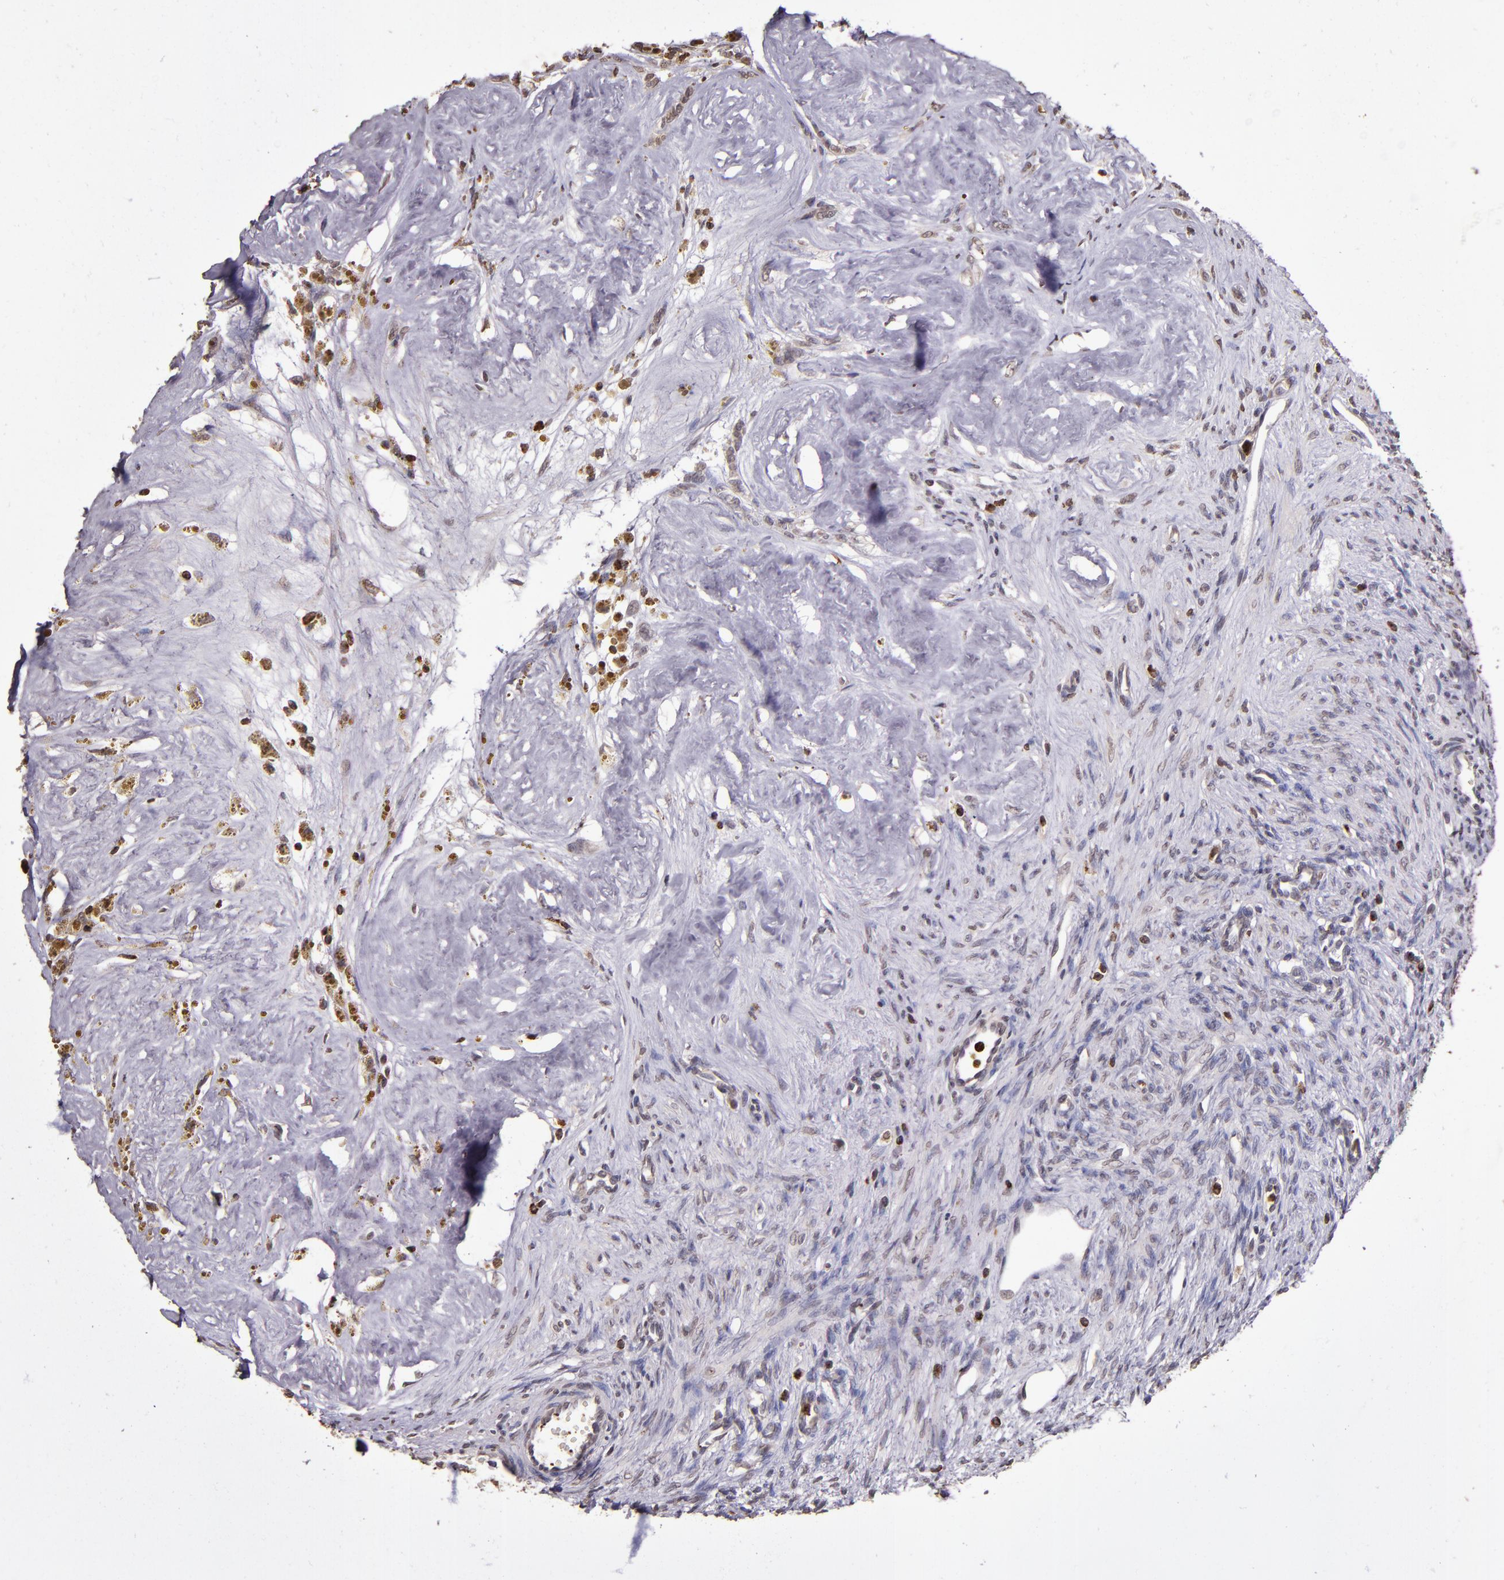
{"staining": {"intensity": "negative", "quantity": "none", "location": "none"}, "tissue": "ovary", "cell_type": "Follicle cells", "image_type": "normal", "snomed": [{"axis": "morphology", "description": "Normal tissue, NOS"}, {"axis": "topography", "description": "Ovary"}], "caption": "Immunohistochemistry image of benign ovary: human ovary stained with DAB (3,3'-diaminobenzidine) shows no significant protein positivity in follicle cells.", "gene": "SLC2A3", "patient": {"sex": "female", "age": 33}}